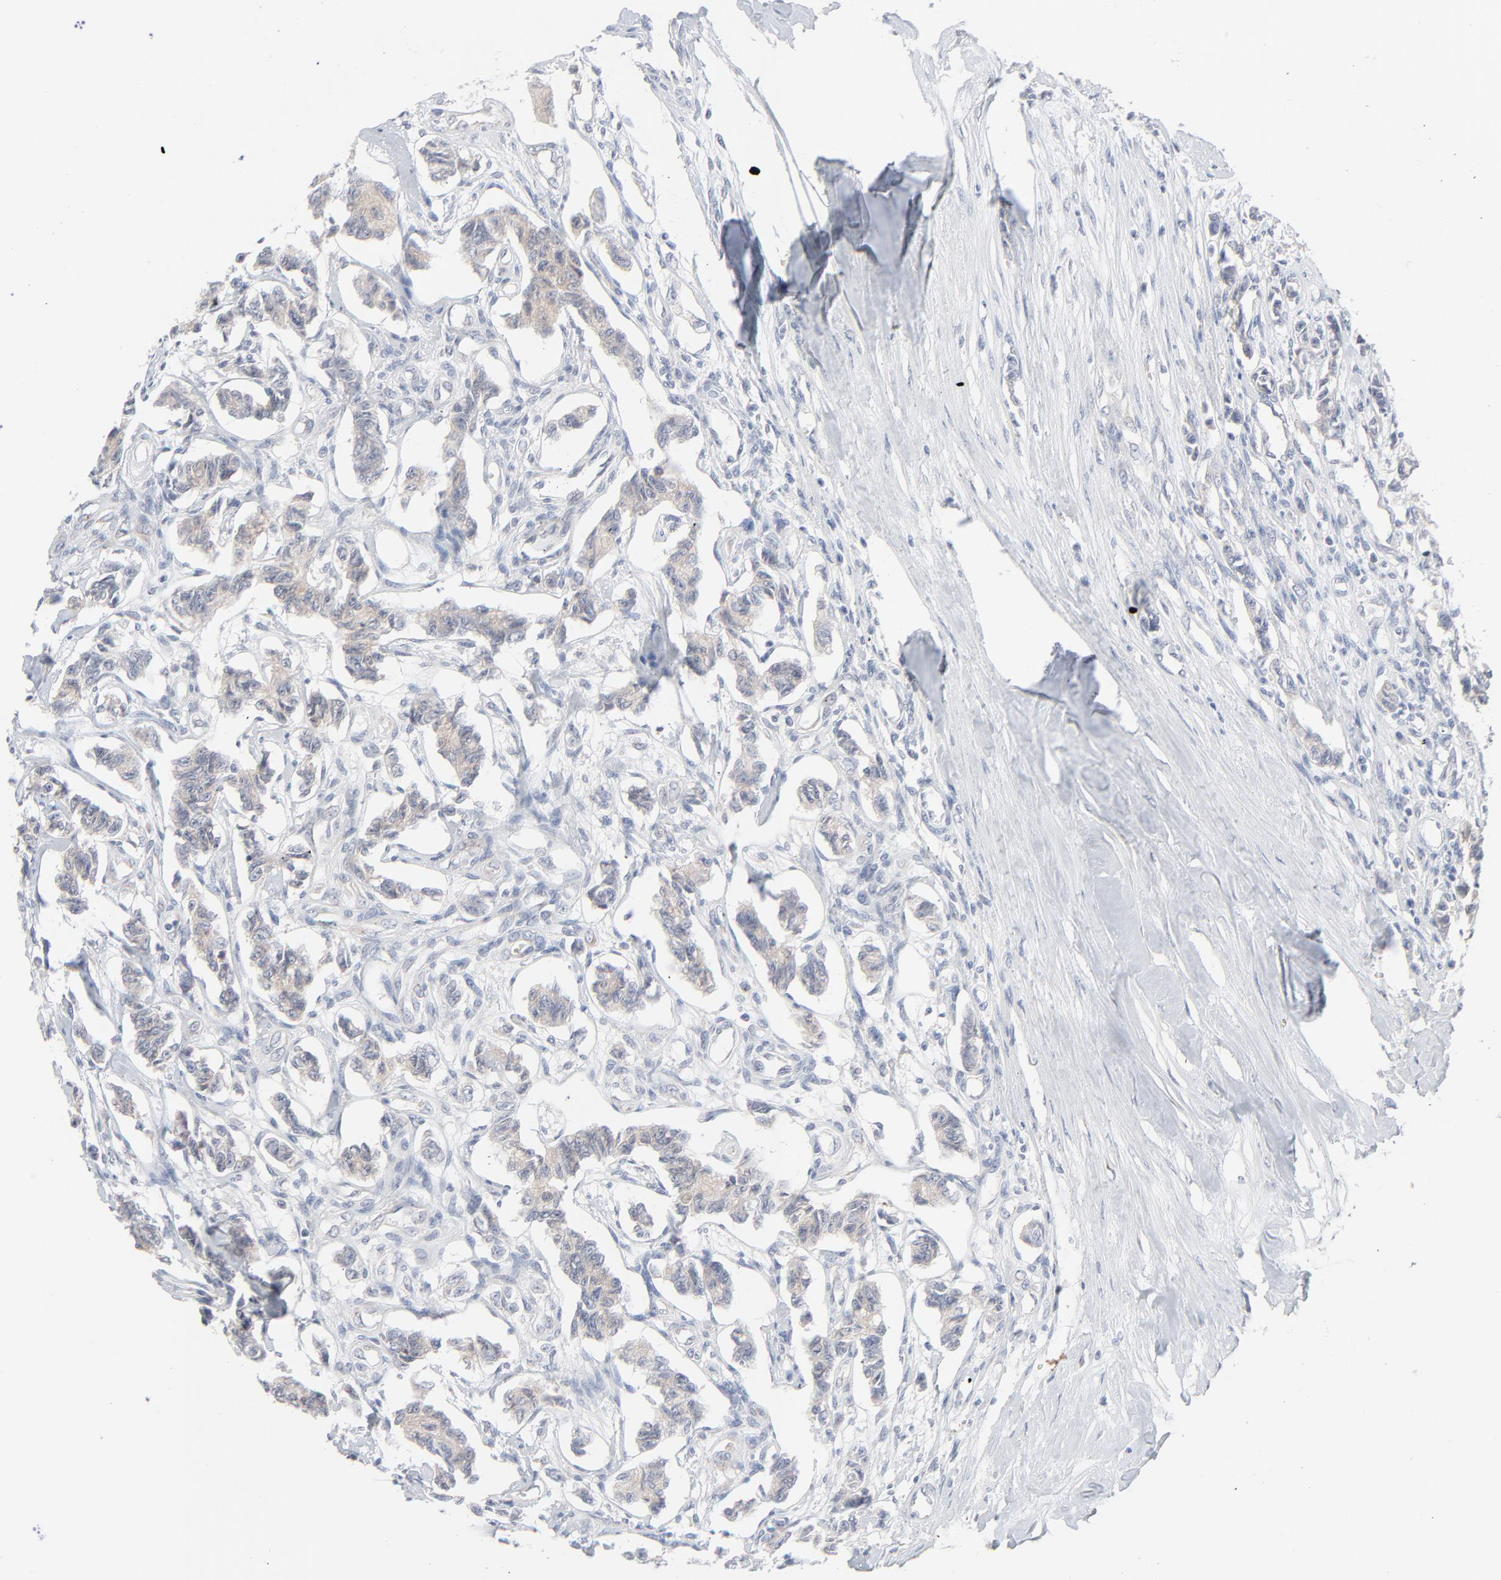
{"staining": {"intensity": "weak", "quantity": "<25%", "location": "cytoplasmic/membranous"}, "tissue": "renal cancer", "cell_type": "Tumor cells", "image_type": "cancer", "snomed": [{"axis": "morphology", "description": "Carcinoid, malignant, NOS"}, {"axis": "topography", "description": "Kidney"}], "caption": "Tumor cells show no significant expression in renal carcinoid (malignant).", "gene": "KDSR", "patient": {"sex": "female", "age": 41}}